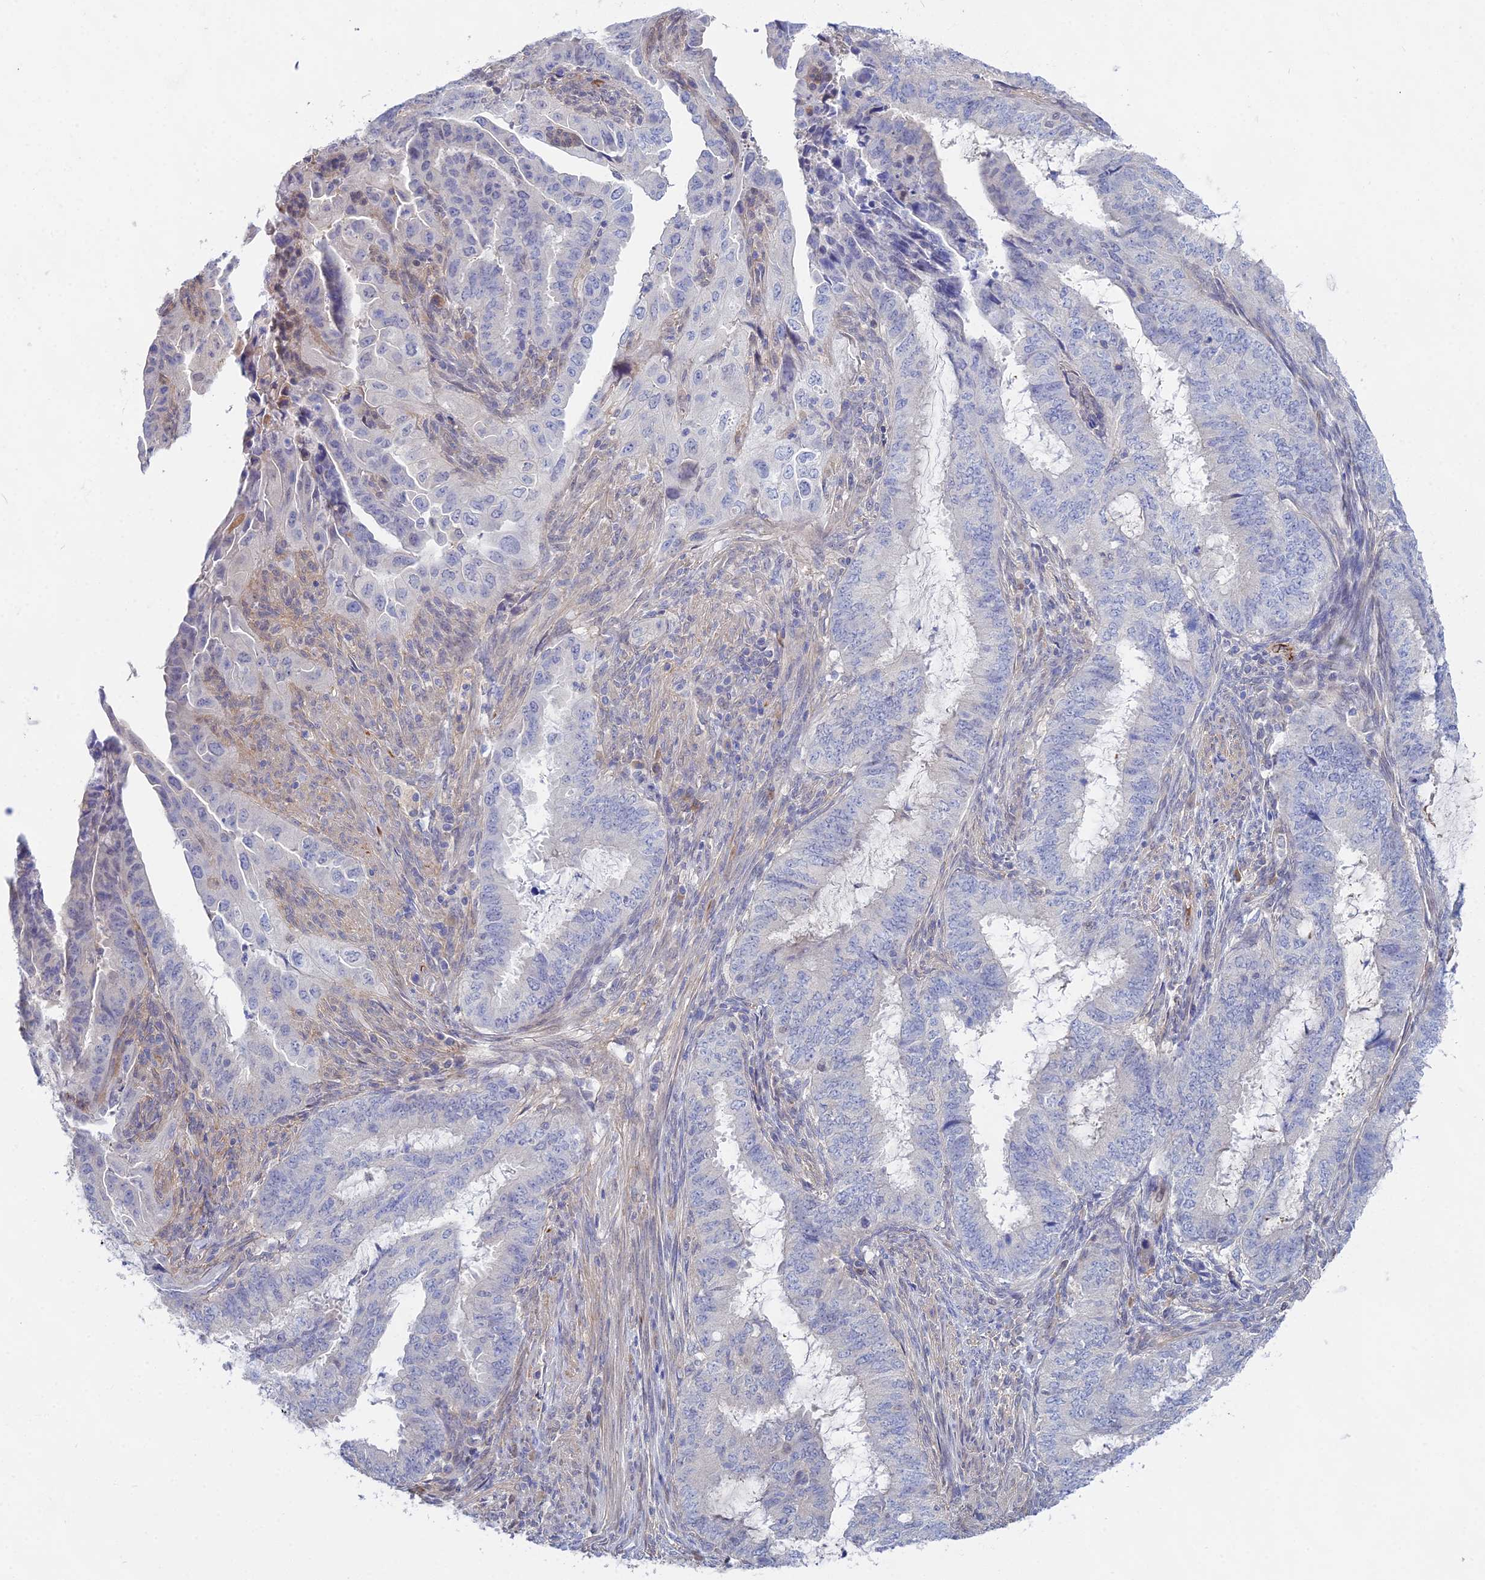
{"staining": {"intensity": "negative", "quantity": "none", "location": "none"}, "tissue": "endometrial cancer", "cell_type": "Tumor cells", "image_type": "cancer", "snomed": [{"axis": "morphology", "description": "Adenocarcinoma, NOS"}, {"axis": "topography", "description": "Endometrium"}], "caption": "Micrograph shows no significant protein positivity in tumor cells of endometrial cancer.", "gene": "DNAH14", "patient": {"sex": "female", "age": 51}}